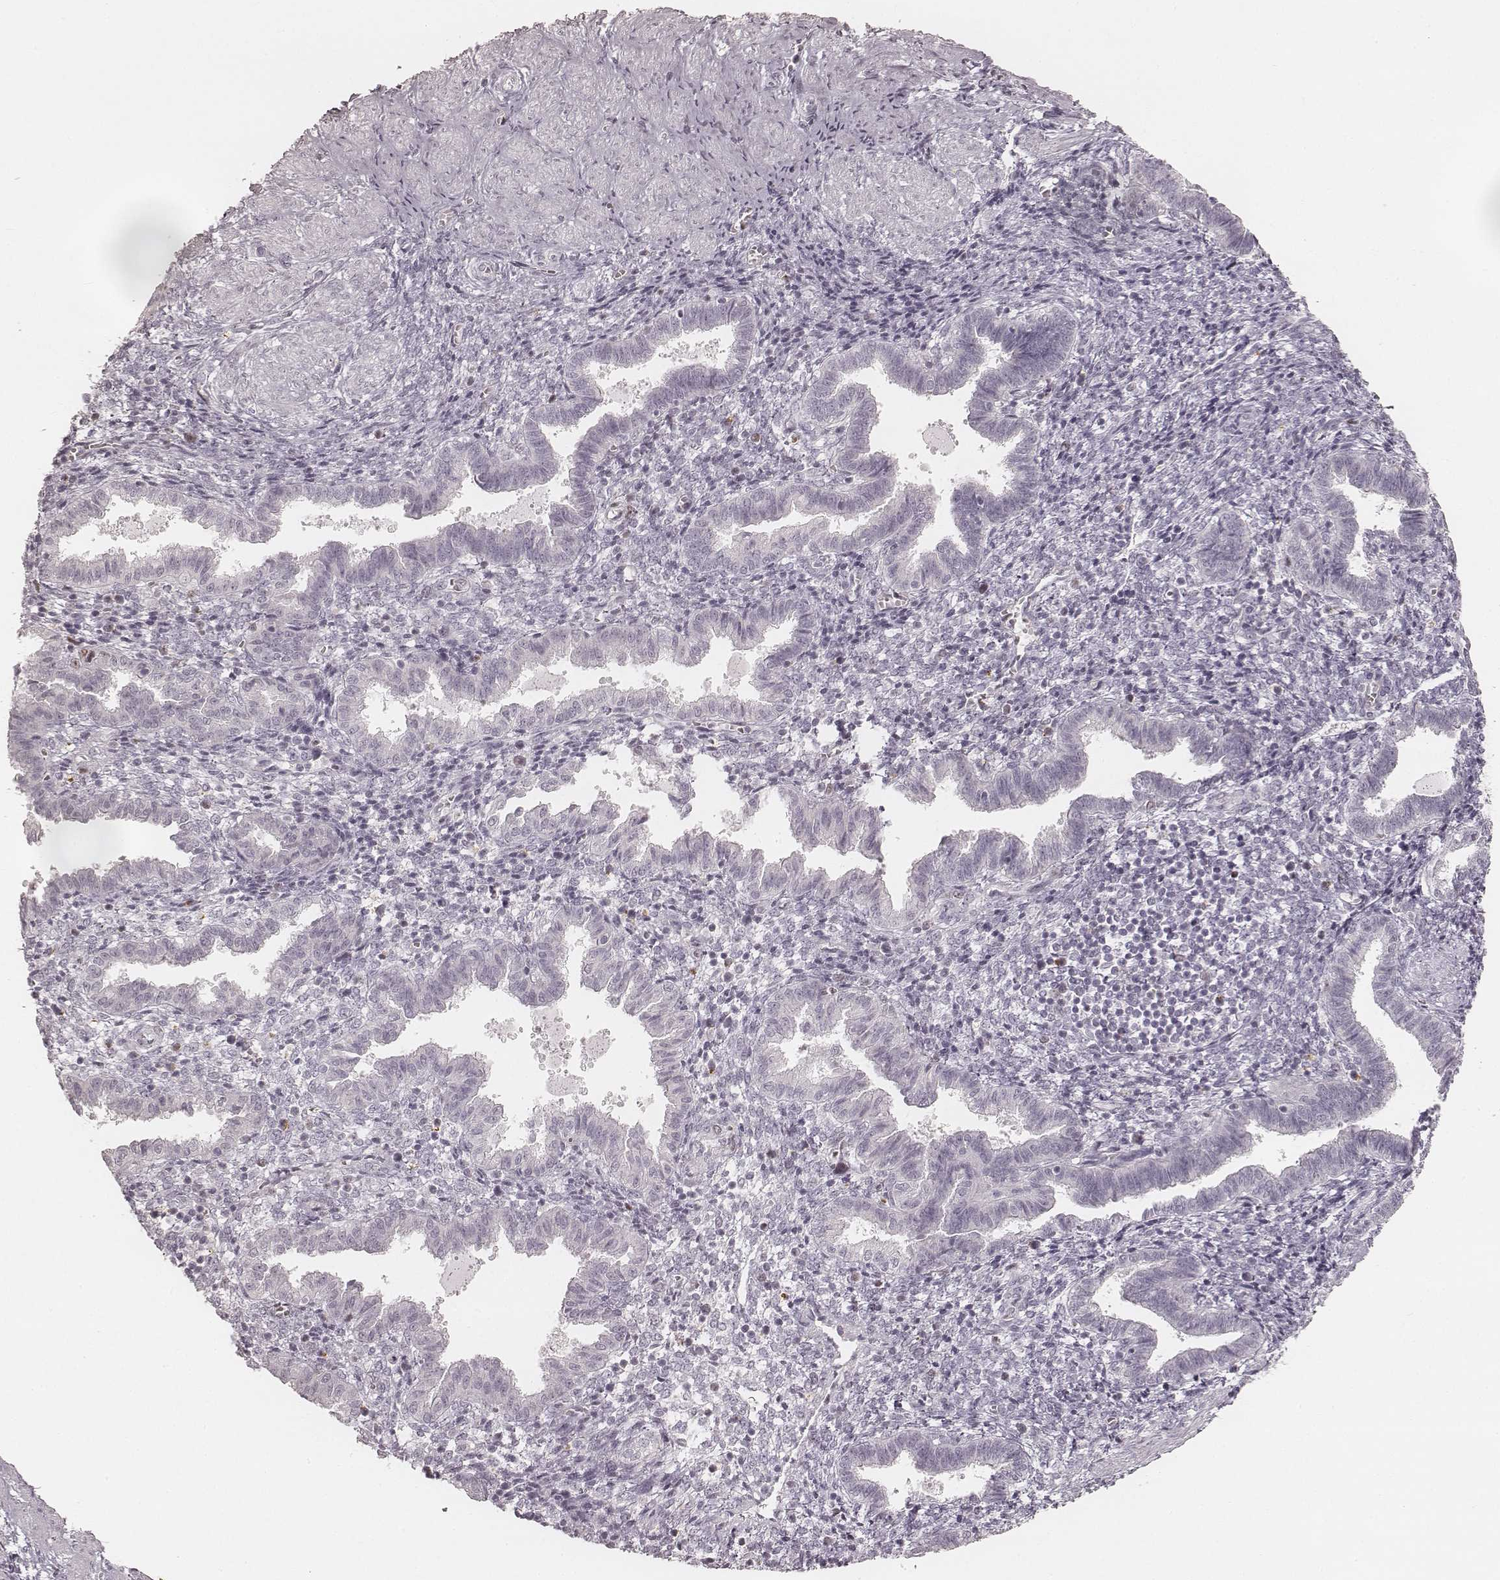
{"staining": {"intensity": "negative", "quantity": "none", "location": "none"}, "tissue": "endometrium", "cell_type": "Cells in endometrial stroma", "image_type": "normal", "snomed": [{"axis": "morphology", "description": "Normal tissue, NOS"}, {"axis": "topography", "description": "Endometrium"}], "caption": "Protein analysis of benign endometrium shows no significant expression in cells in endometrial stroma.", "gene": "TEX37", "patient": {"sex": "female", "age": 37}}